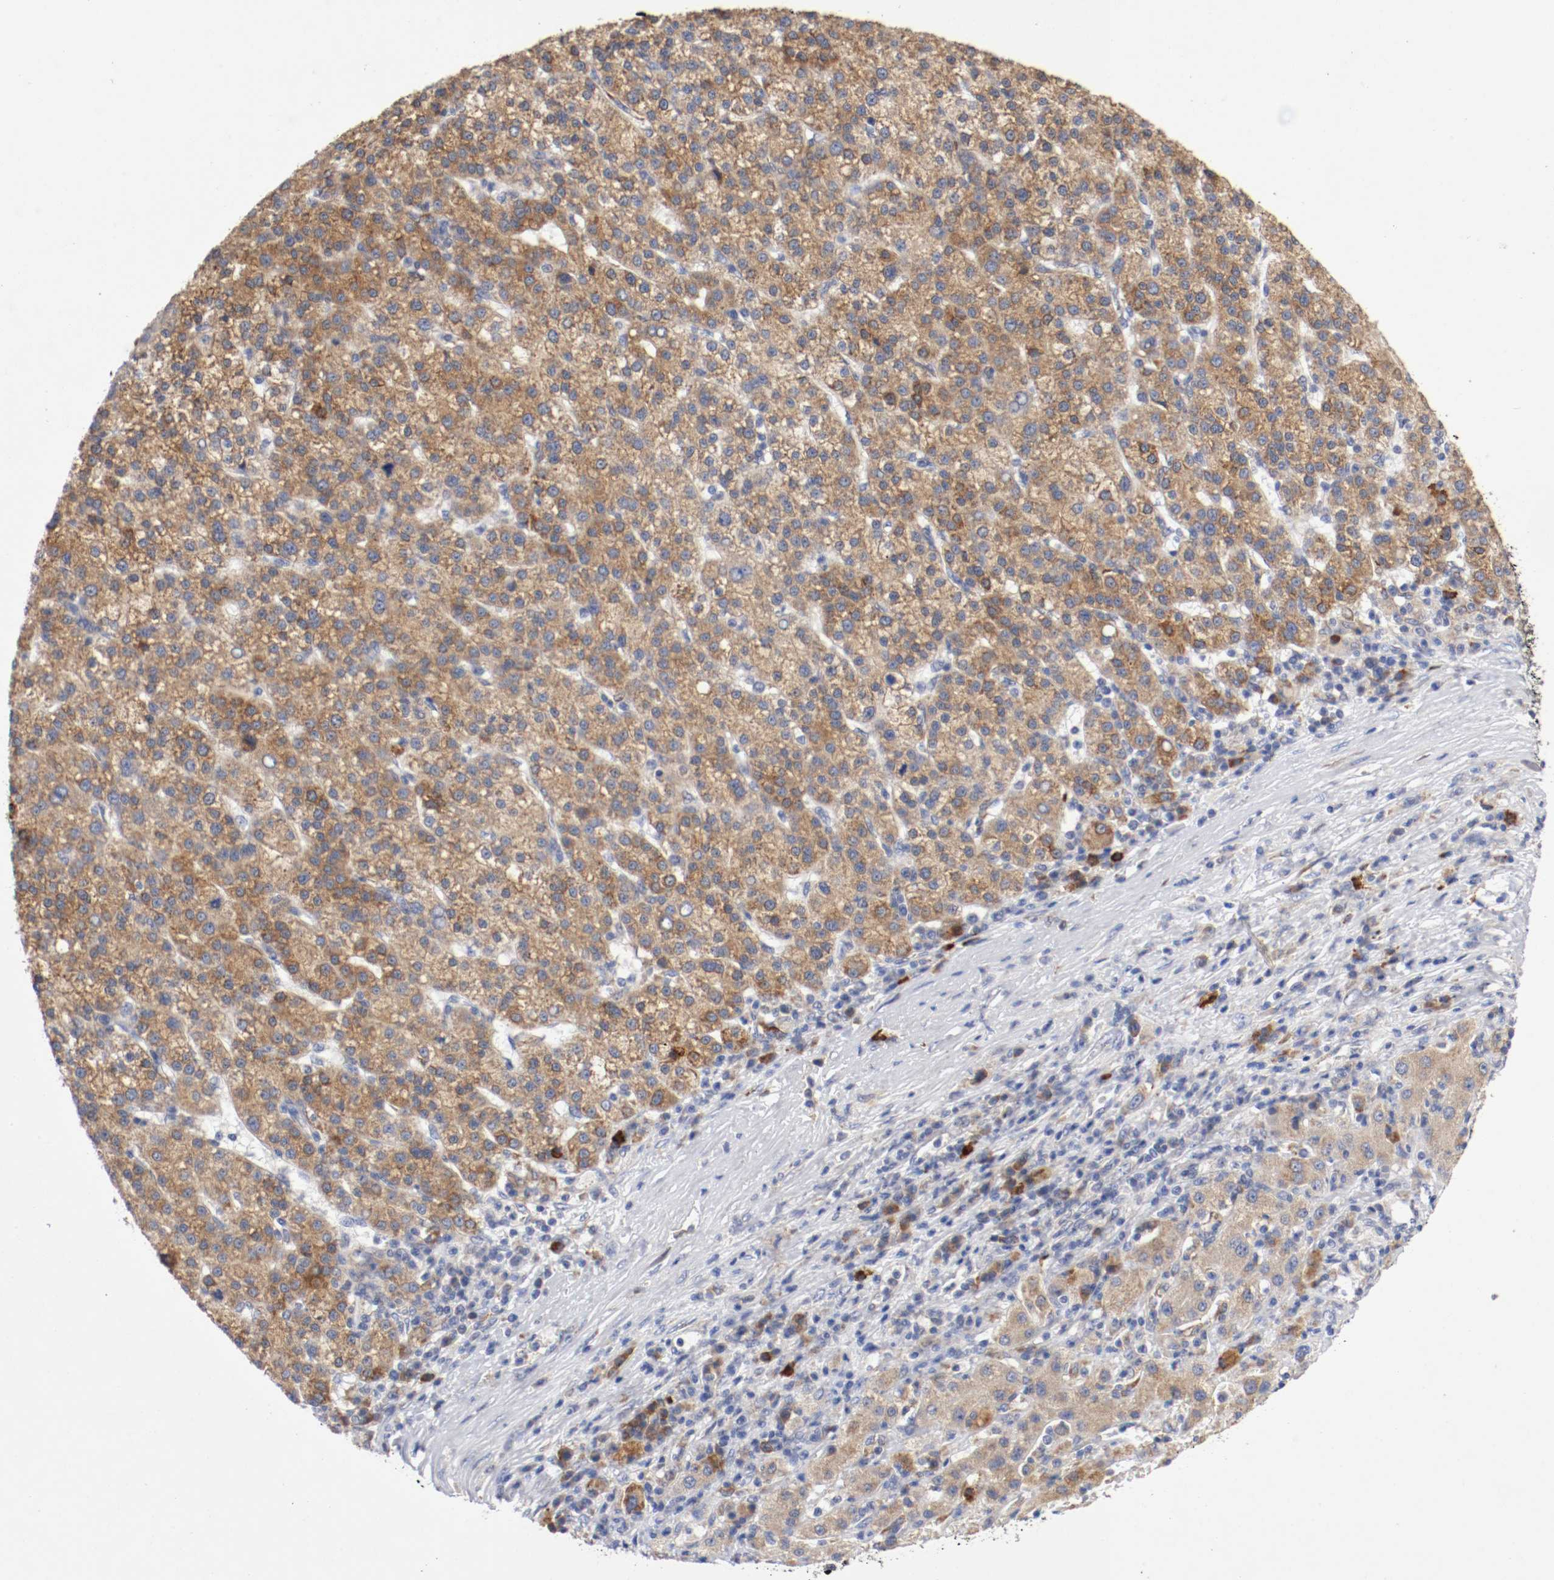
{"staining": {"intensity": "moderate", "quantity": ">75%", "location": "cytoplasmic/membranous"}, "tissue": "liver cancer", "cell_type": "Tumor cells", "image_type": "cancer", "snomed": [{"axis": "morphology", "description": "Carcinoma, Hepatocellular, NOS"}, {"axis": "topography", "description": "Liver"}], "caption": "Immunohistochemistry (IHC) micrograph of human hepatocellular carcinoma (liver) stained for a protein (brown), which reveals medium levels of moderate cytoplasmic/membranous staining in about >75% of tumor cells.", "gene": "TRAF2", "patient": {"sex": "female", "age": 58}}